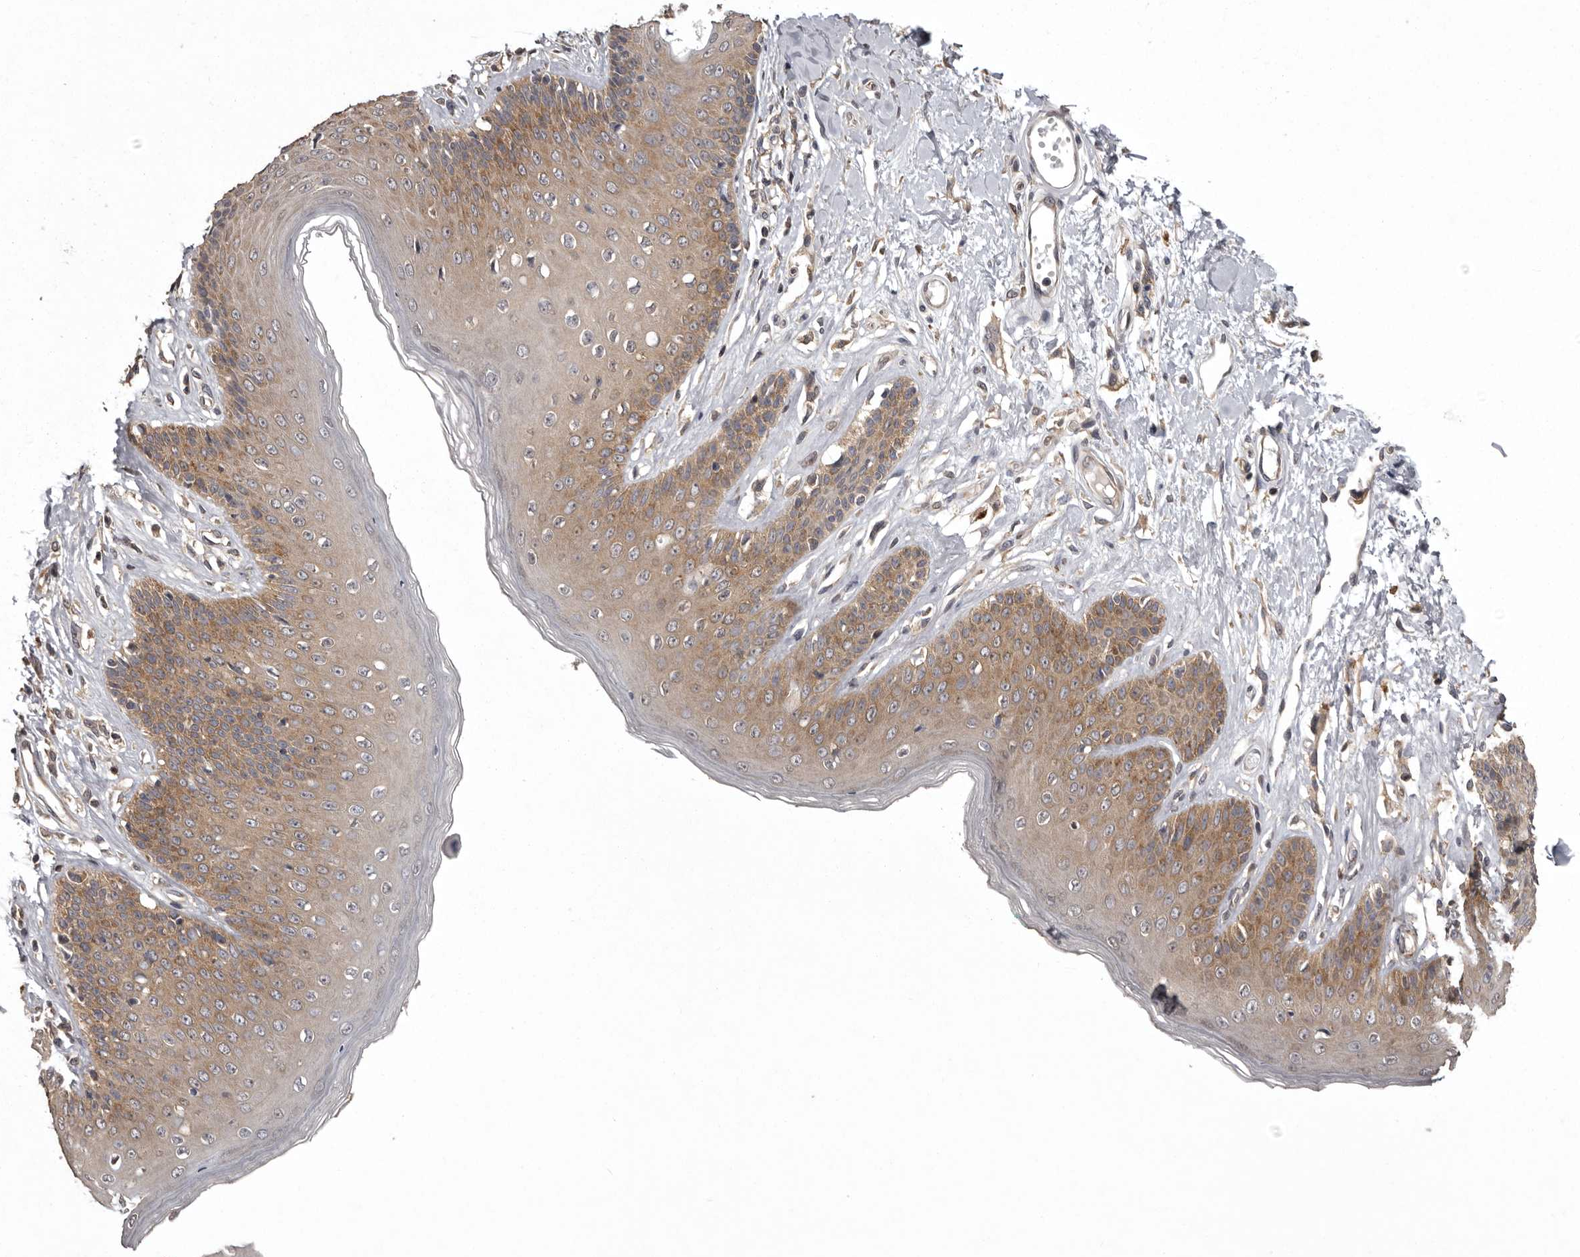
{"staining": {"intensity": "moderate", "quantity": ">75%", "location": "cytoplasmic/membranous"}, "tissue": "skin", "cell_type": "Epidermal cells", "image_type": "normal", "snomed": [{"axis": "morphology", "description": "Normal tissue, NOS"}, {"axis": "morphology", "description": "Squamous cell carcinoma, NOS"}, {"axis": "topography", "description": "Vulva"}], "caption": "This is a photomicrograph of immunohistochemistry (IHC) staining of benign skin, which shows moderate staining in the cytoplasmic/membranous of epidermal cells.", "gene": "DARS1", "patient": {"sex": "female", "age": 85}}